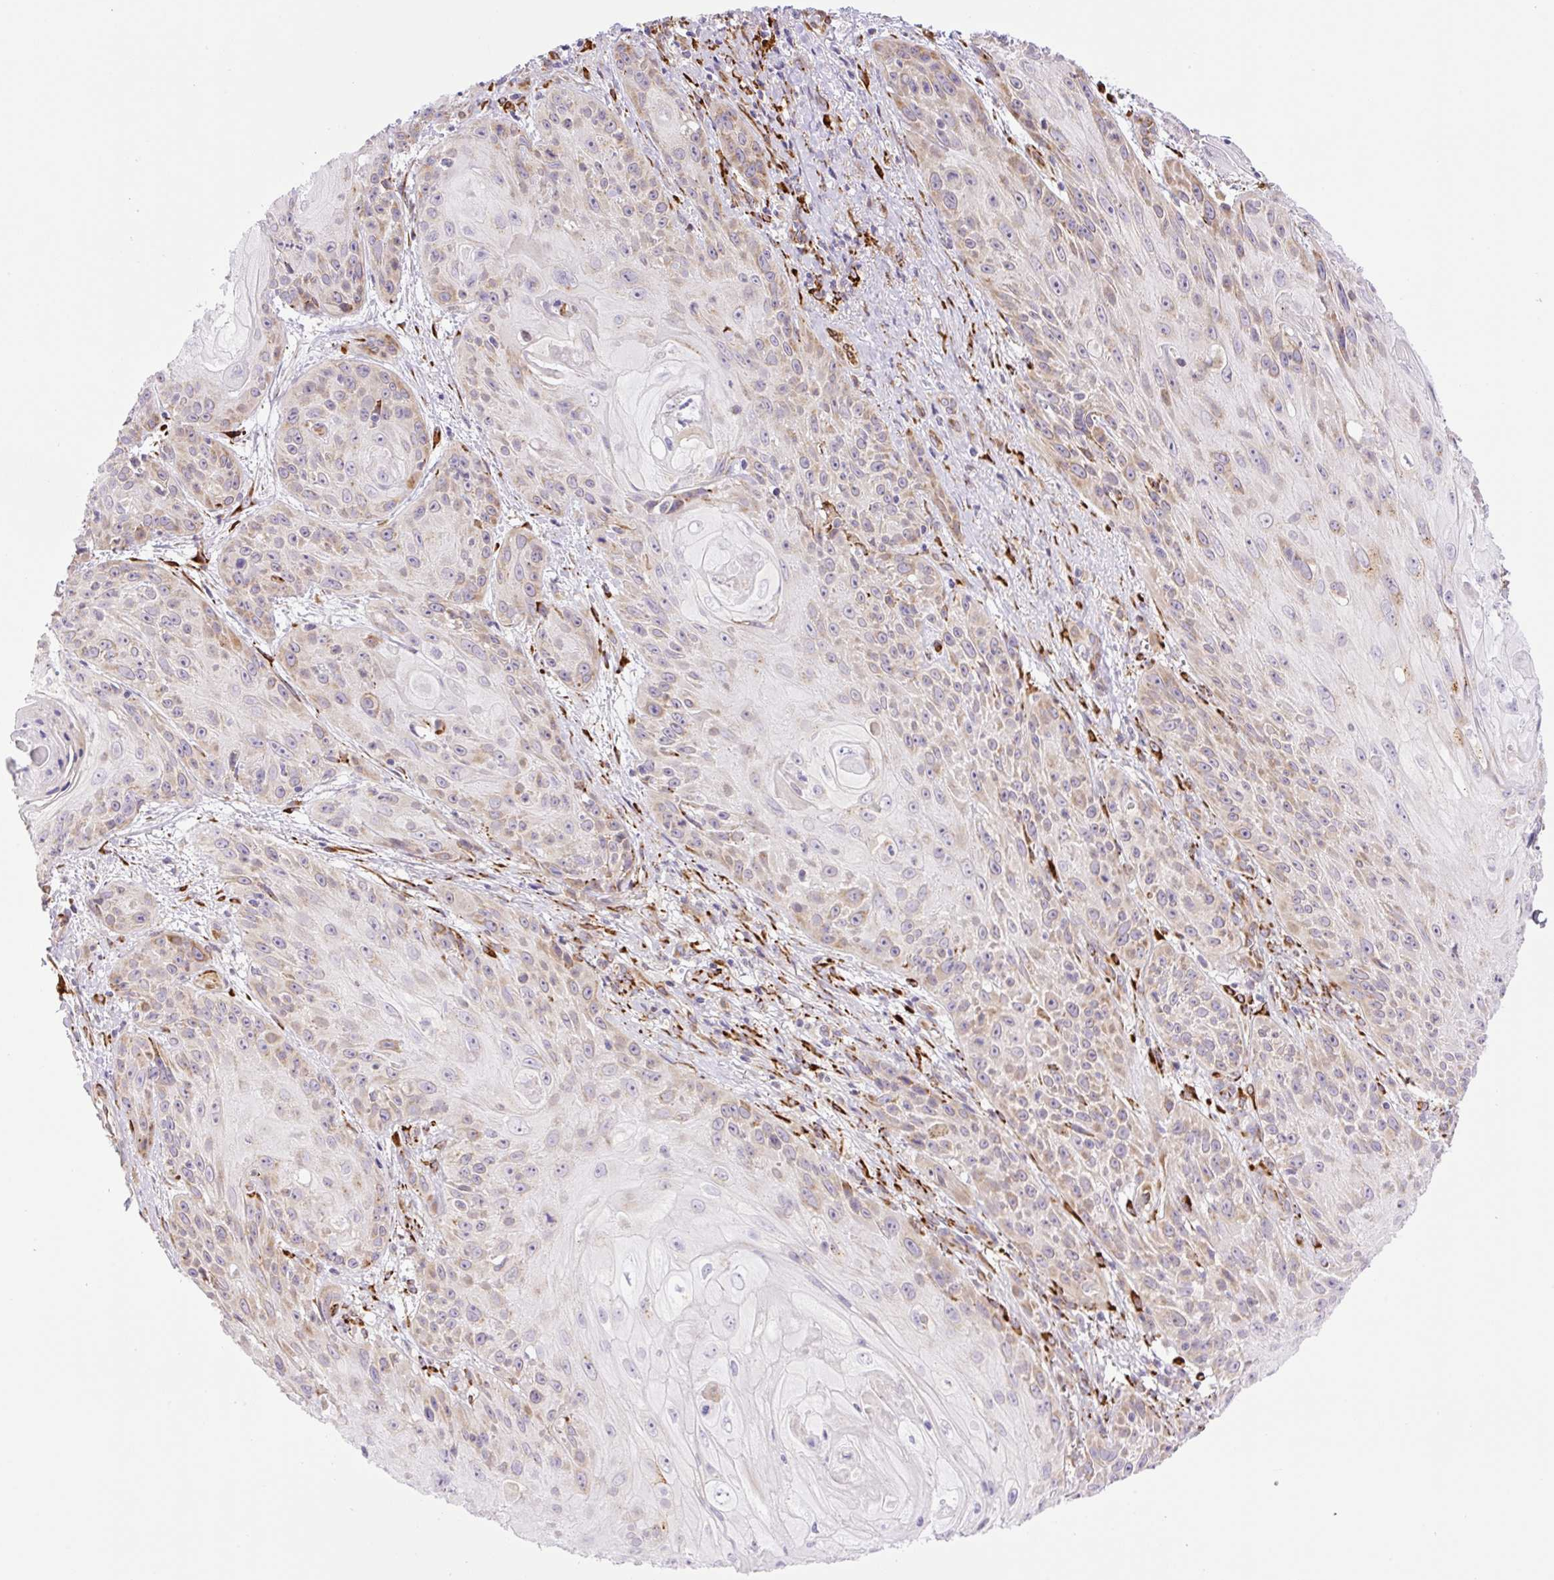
{"staining": {"intensity": "weak", "quantity": "25%-75%", "location": "cytoplasmic/membranous"}, "tissue": "skin cancer", "cell_type": "Tumor cells", "image_type": "cancer", "snomed": [{"axis": "morphology", "description": "Squamous cell carcinoma, NOS"}, {"axis": "topography", "description": "Skin"}, {"axis": "topography", "description": "Vulva"}], "caption": "Weak cytoplasmic/membranous protein positivity is present in approximately 25%-75% of tumor cells in skin cancer (squamous cell carcinoma). (brown staining indicates protein expression, while blue staining denotes nuclei).", "gene": "RAB30", "patient": {"sex": "female", "age": 76}}